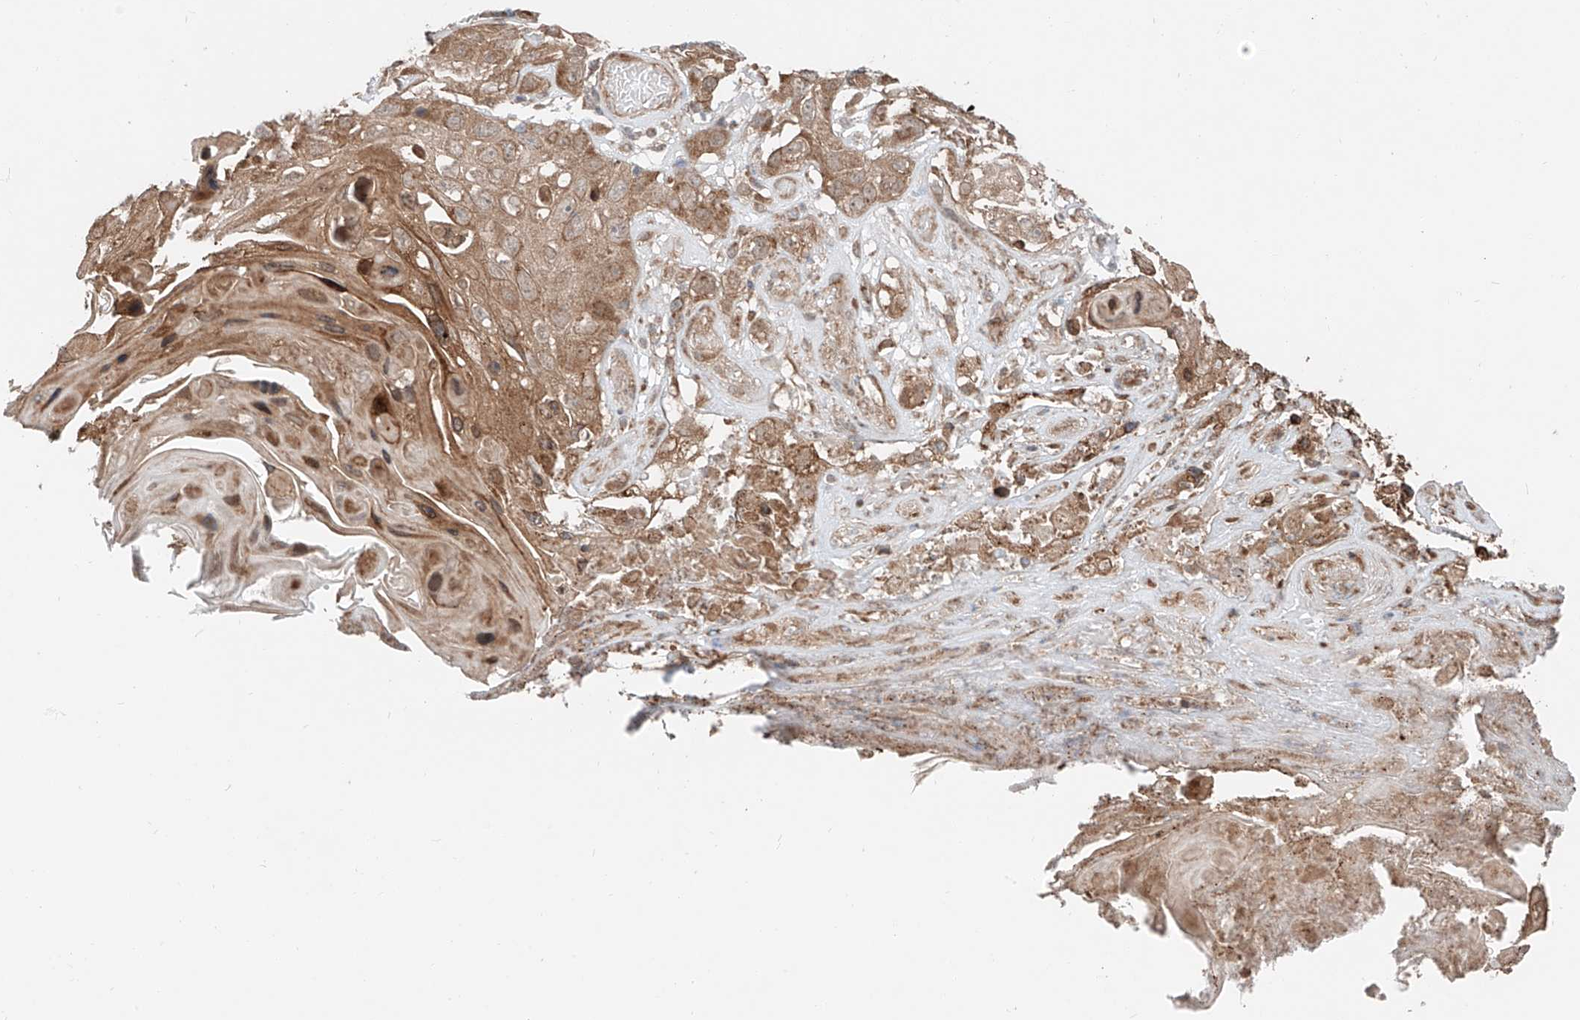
{"staining": {"intensity": "moderate", "quantity": ">75%", "location": "cytoplasmic/membranous"}, "tissue": "skin cancer", "cell_type": "Tumor cells", "image_type": "cancer", "snomed": [{"axis": "morphology", "description": "Squamous cell carcinoma, NOS"}, {"axis": "topography", "description": "Skin"}], "caption": "A histopathology image showing moderate cytoplasmic/membranous staining in about >75% of tumor cells in skin cancer (squamous cell carcinoma), as visualized by brown immunohistochemical staining.", "gene": "CEP162", "patient": {"sex": "male", "age": 55}}